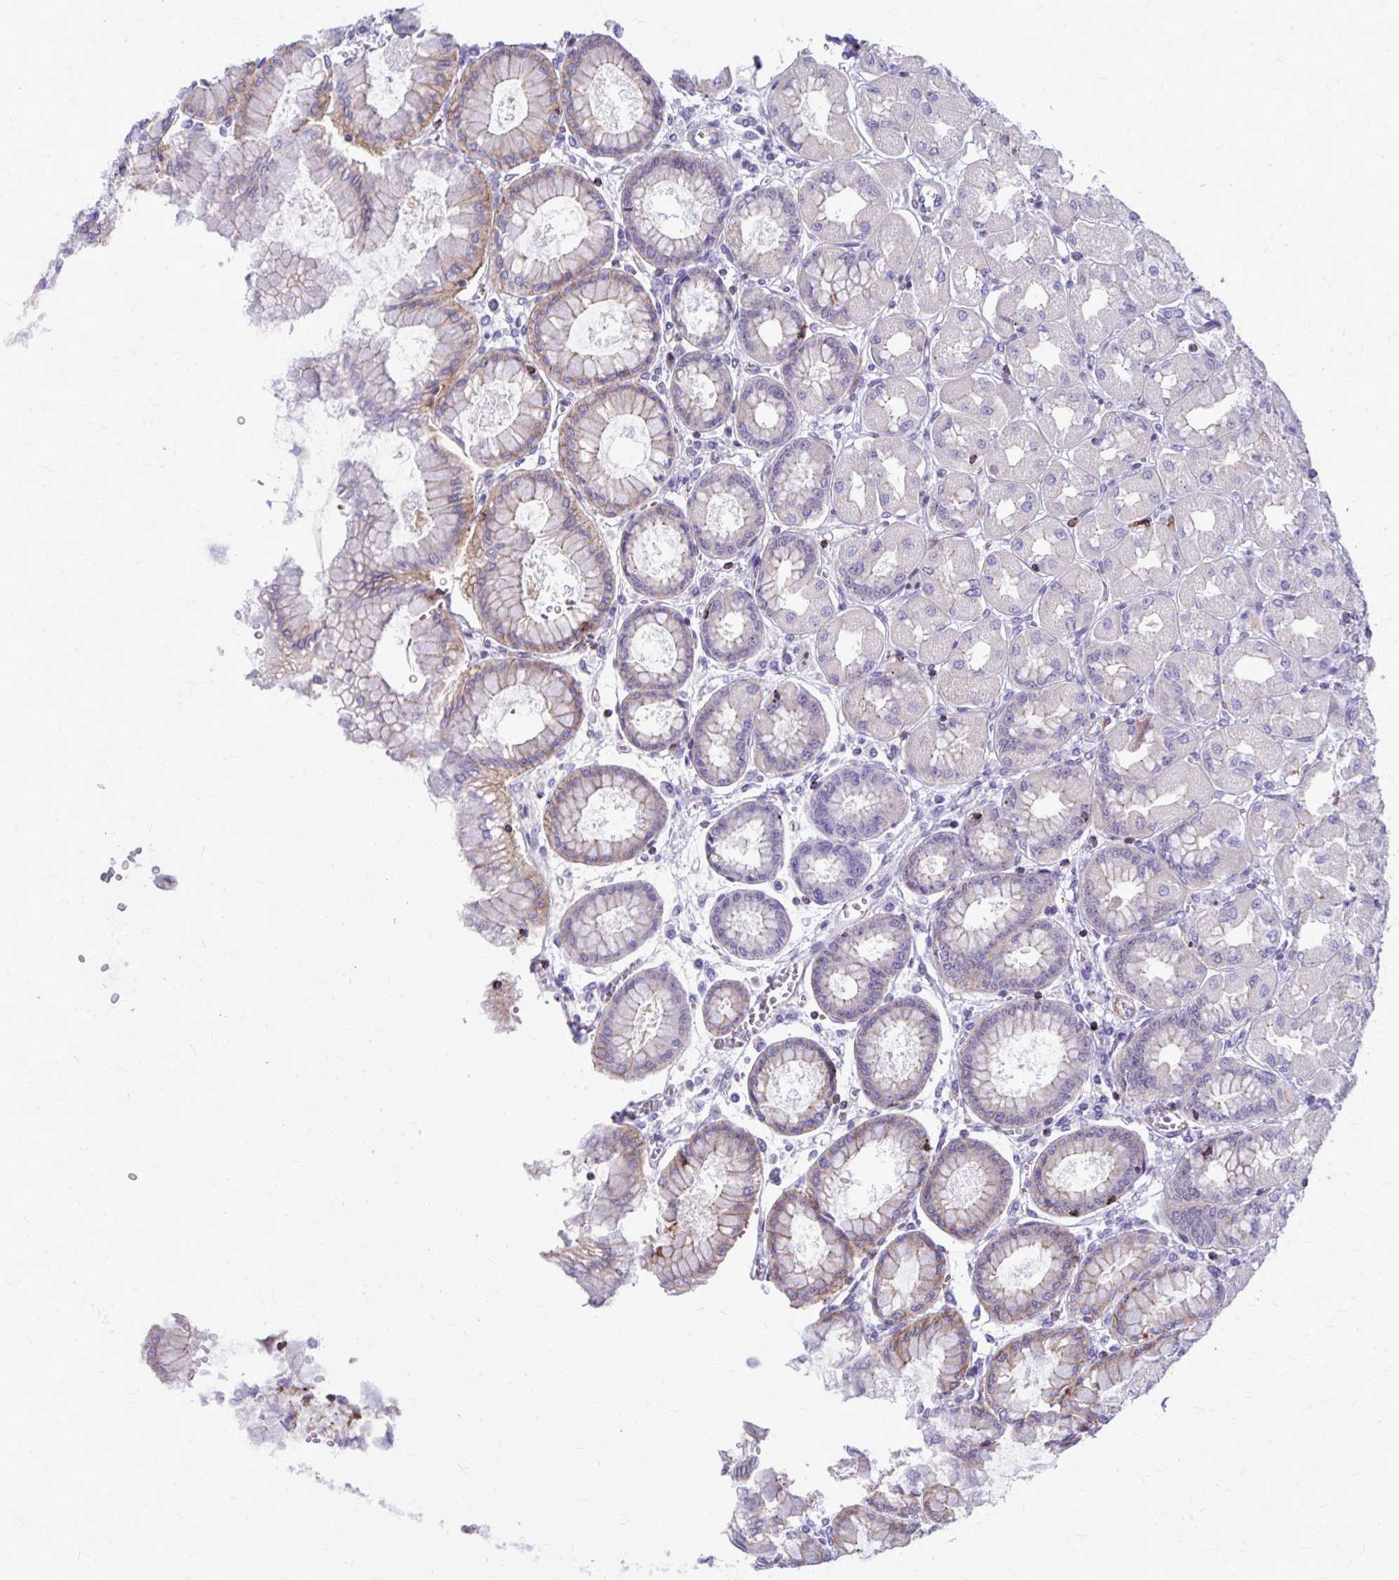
{"staining": {"intensity": "moderate", "quantity": "25%-75%", "location": "cytoplasmic/membranous"}, "tissue": "stomach", "cell_type": "Glandular cells", "image_type": "normal", "snomed": [{"axis": "morphology", "description": "Normal tissue, NOS"}, {"axis": "topography", "description": "Stomach, upper"}], "caption": "A brown stain shows moderate cytoplasmic/membranous expression of a protein in glandular cells of unremarkable human stomach.", "gene": "PEDS1", "patient": {"sex": "female", "age": 56}}